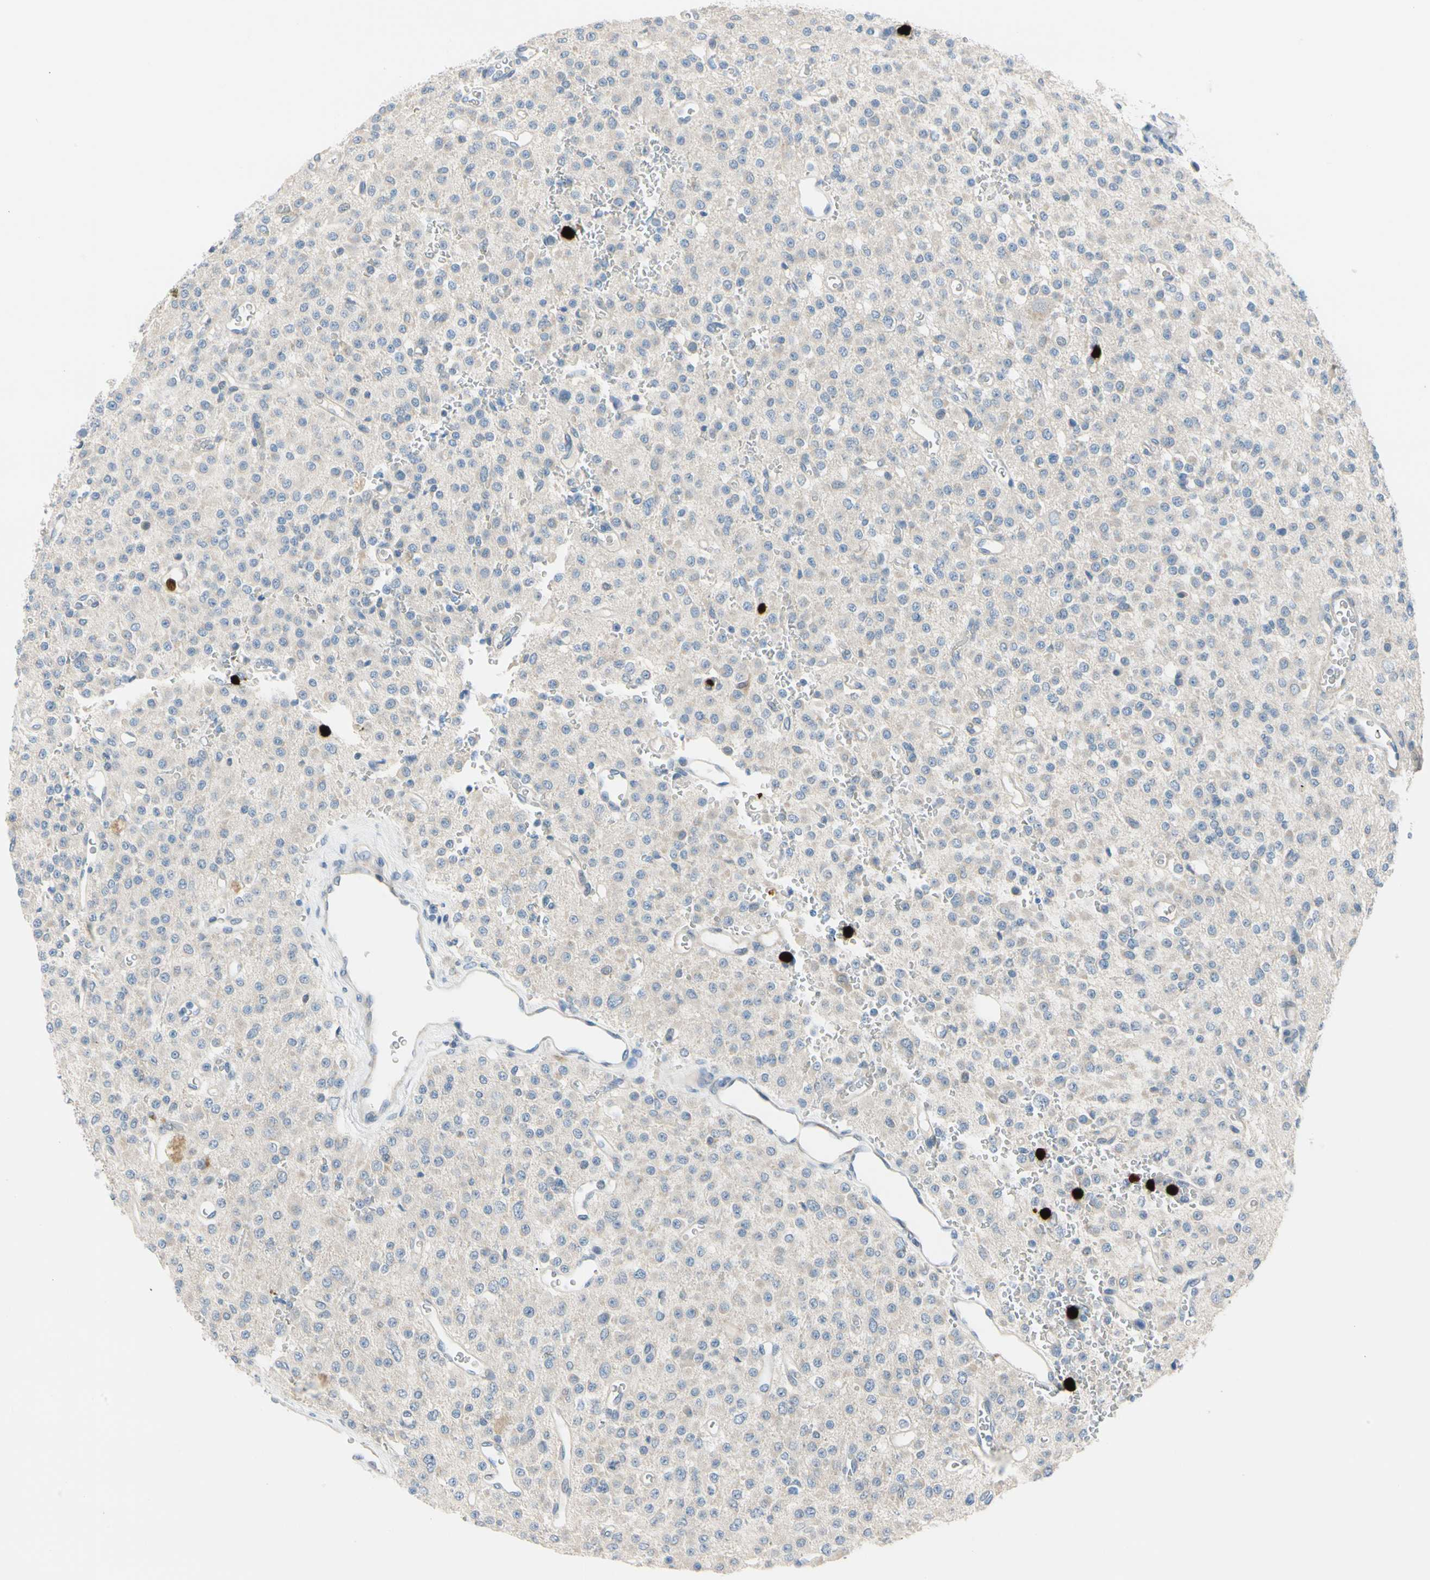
{"staining": {"intensity": "negative", "quantity": "none", "location": "none"}, "tissue": "glioma", "cell_type": "Tumor cells", "image_type": "cancer", "snomed": [{"axis": "morphology", "description": "Glioma, malignant, Low grade"}, {"axis": "topography", "description": "Brain"}], "caption": "An immunohistochemistry histopathology image of low-grade glioma (malignant) is shown. There is no staining in tumor cells of low-grade glioma (malignant).", "gene": "TRAF5", "patient": {"sex": "male", "age": 38}}